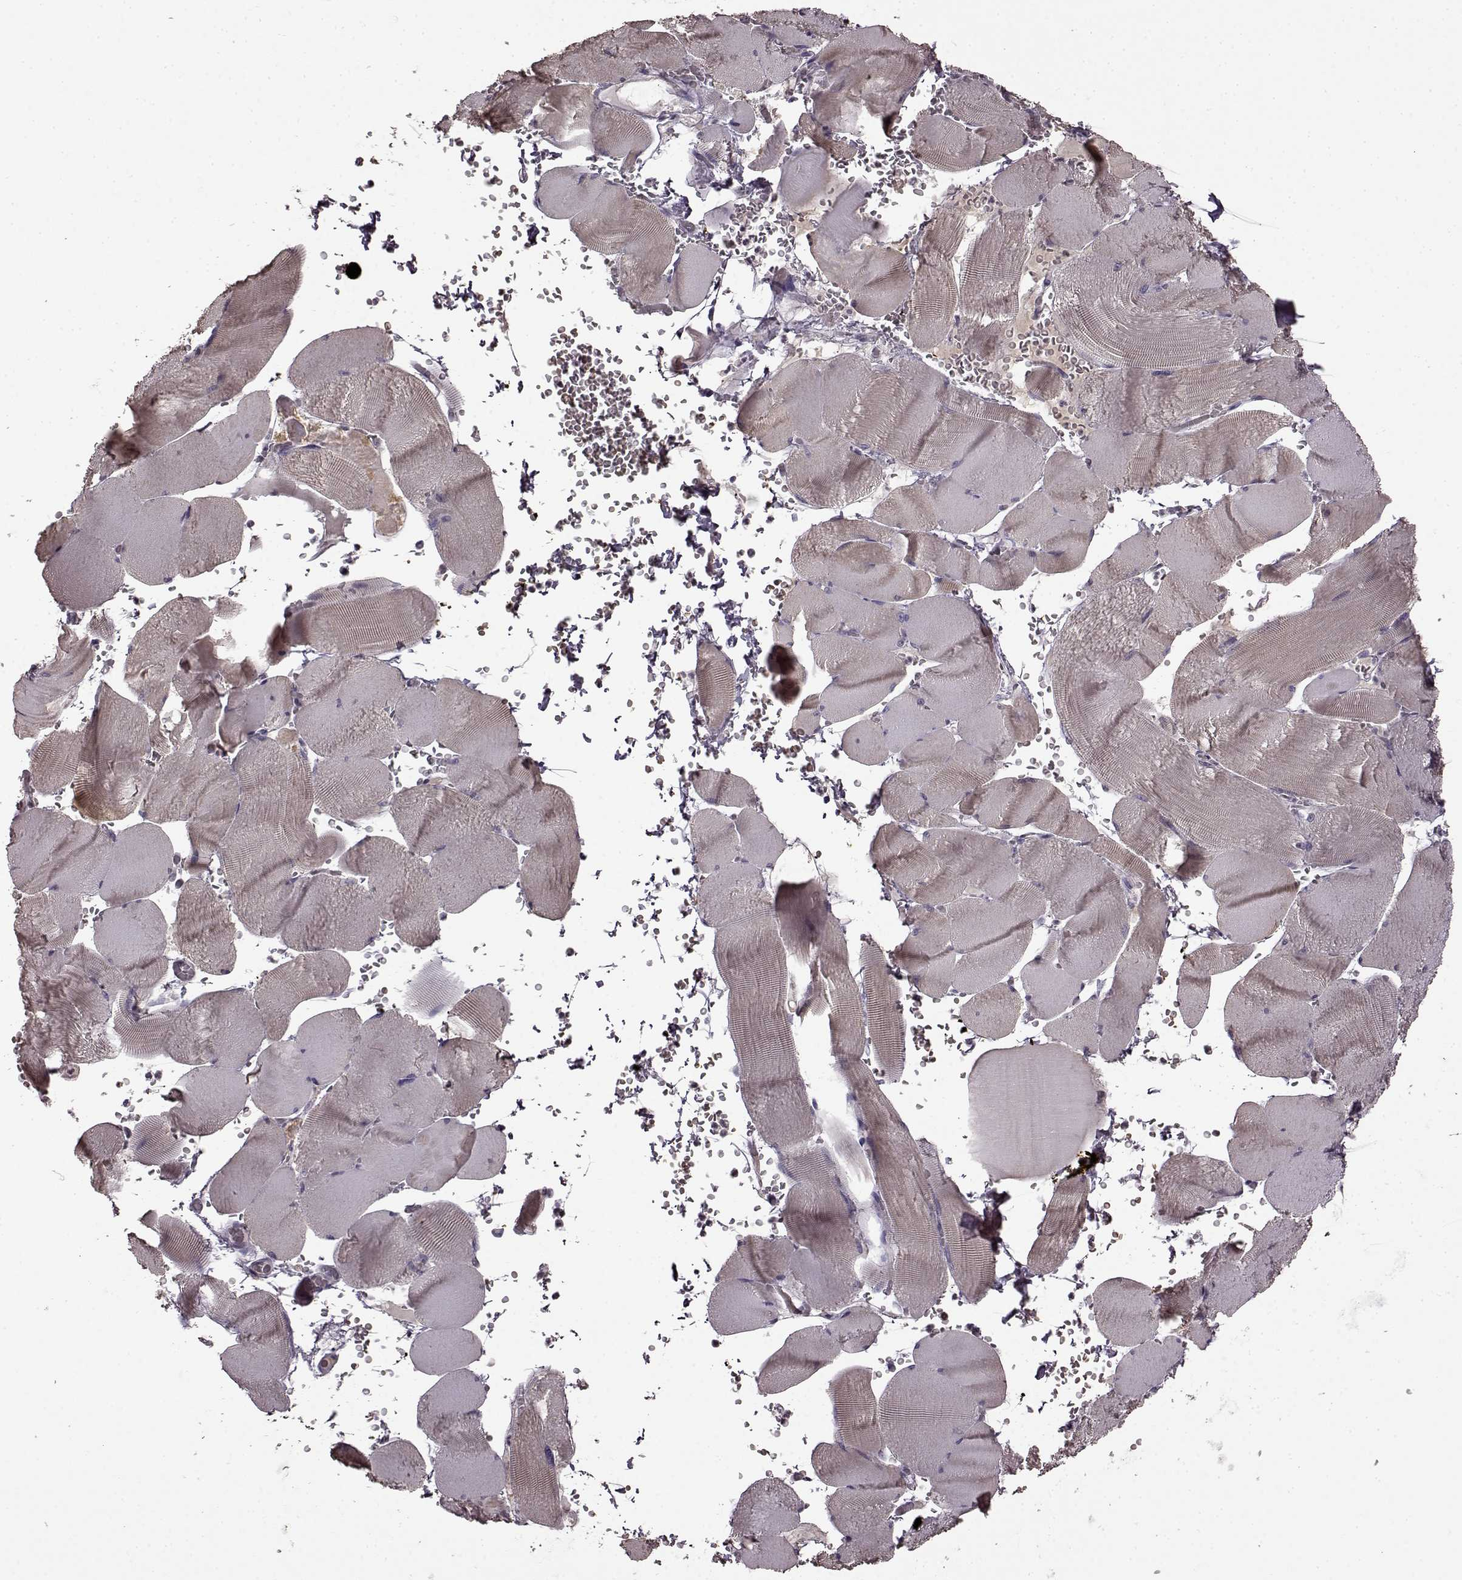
{"staining": {"intensity": "negative", "quantity": "none", "location": "none"}, "tissue": "skeletal muscle", "cell_type": "Myocytes", "image_type": "normal", "snomed": [{"axis": "morphology", "description": "Normal tissue, NOS"}, {"axis": "topography", "description": "Skeletal muscle"}], "caption": "DAB immunohistochemical staining of benign human skeletal muscle demonstrates no significant expression in myocytes. Brightfield microscopy of immunohistochemistry stained with DAB (brown) and hematoxylin (blue), captured at high magnification.", "gene": "CNGA3", "patient": {"sex": "male", "age": 56}}